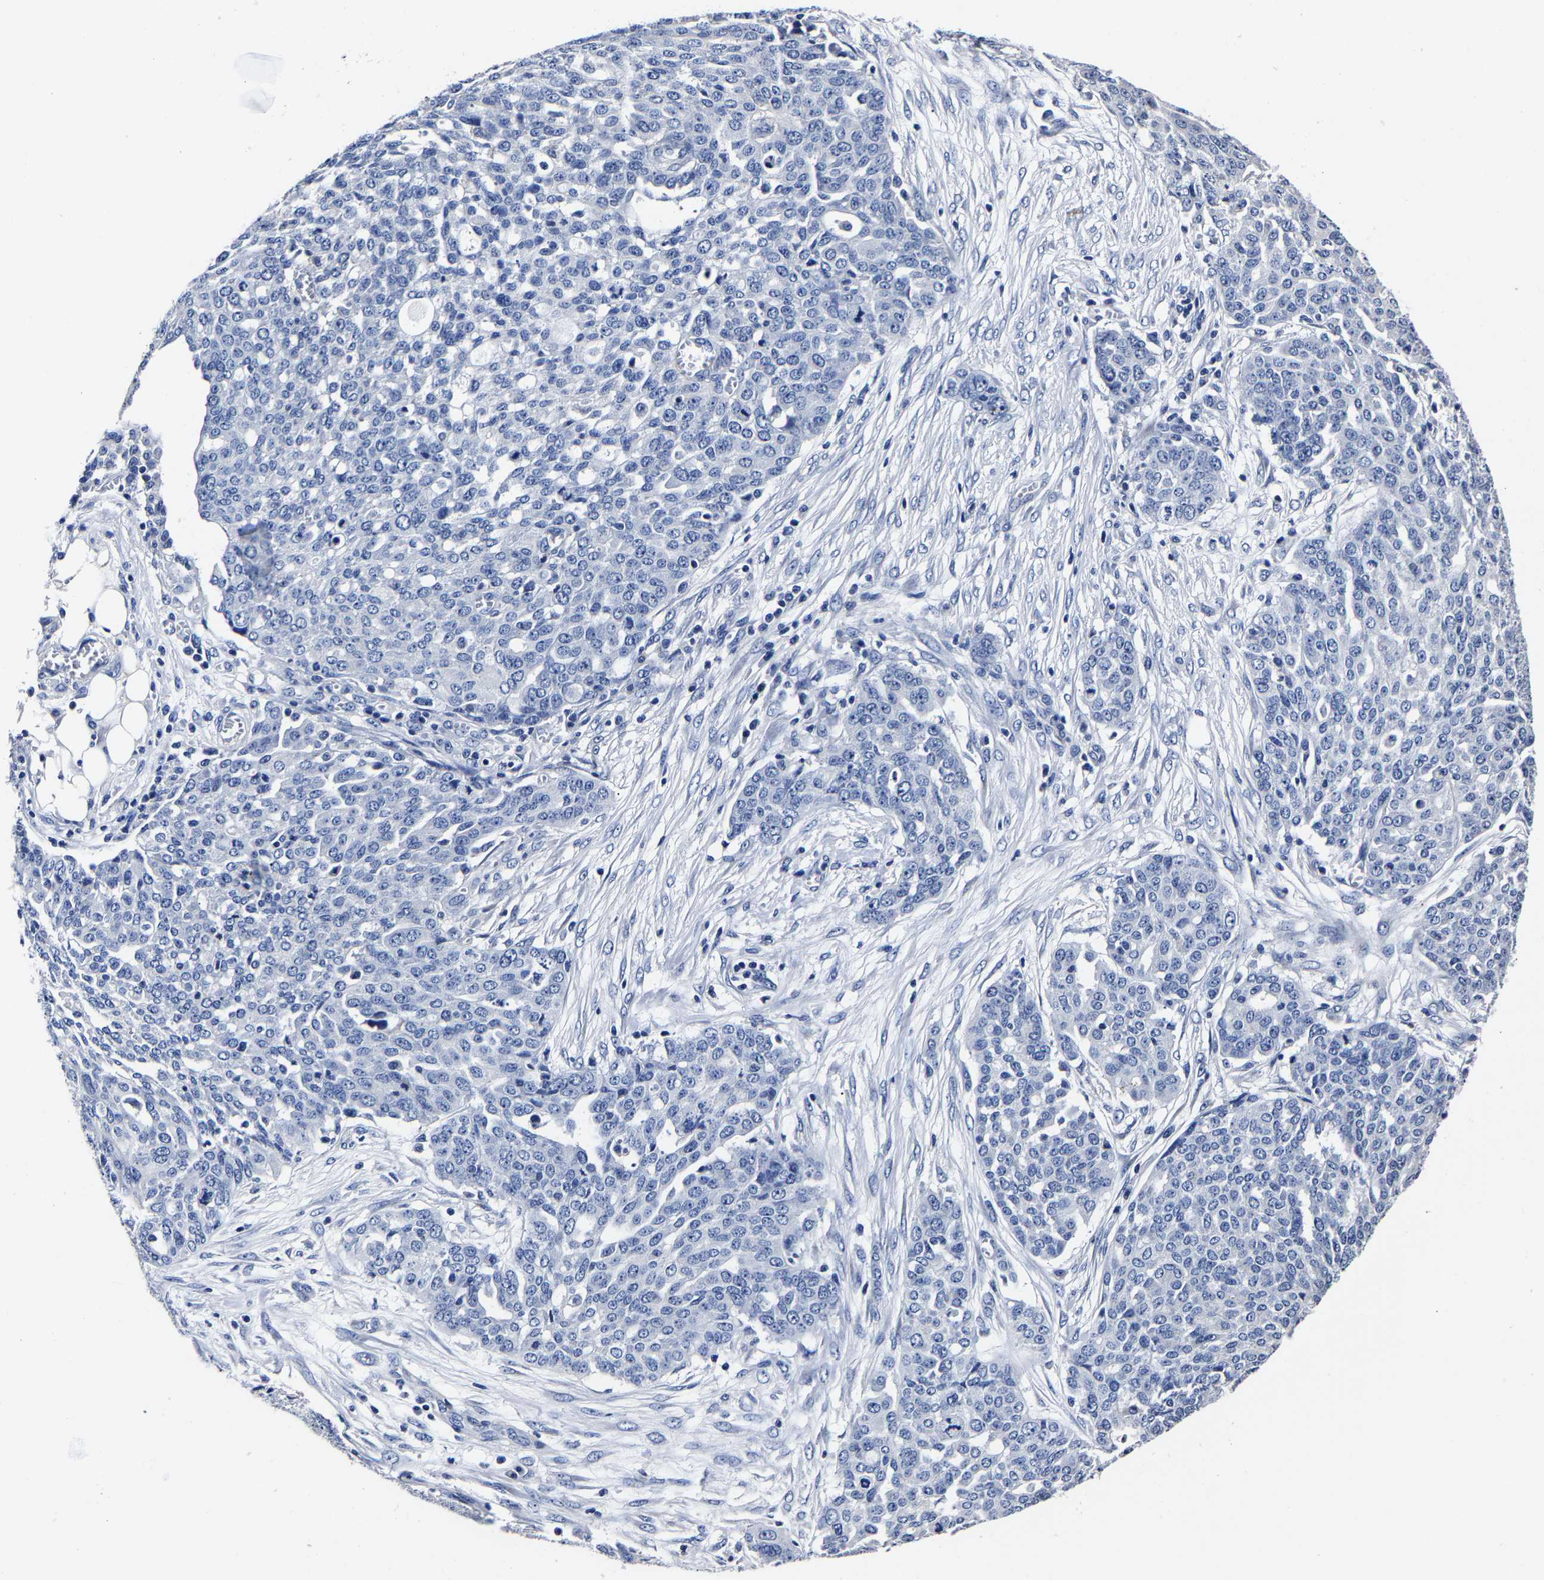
{"staining": {"intensity": "negative", "quantity": "none", "location": "none"}, "tissue": "ovarian cancer", "cell_type": "Tumor cells", "image_type": "cancer", "snomed": [{"axis": "morphology", "description": "Cystadenocarcinoma, serous, NOS"}, {"axis": "topography", "description": "Soft tissue"}, {"axis": "topography", "description": "Ovary"}], "caption": "Human ovarian cancer stained for a protein using immunohistochemistry exhibits no expression in tumor cells.", "gene": "AKAP4", "patient": {"sex": "female", "age": 57}}